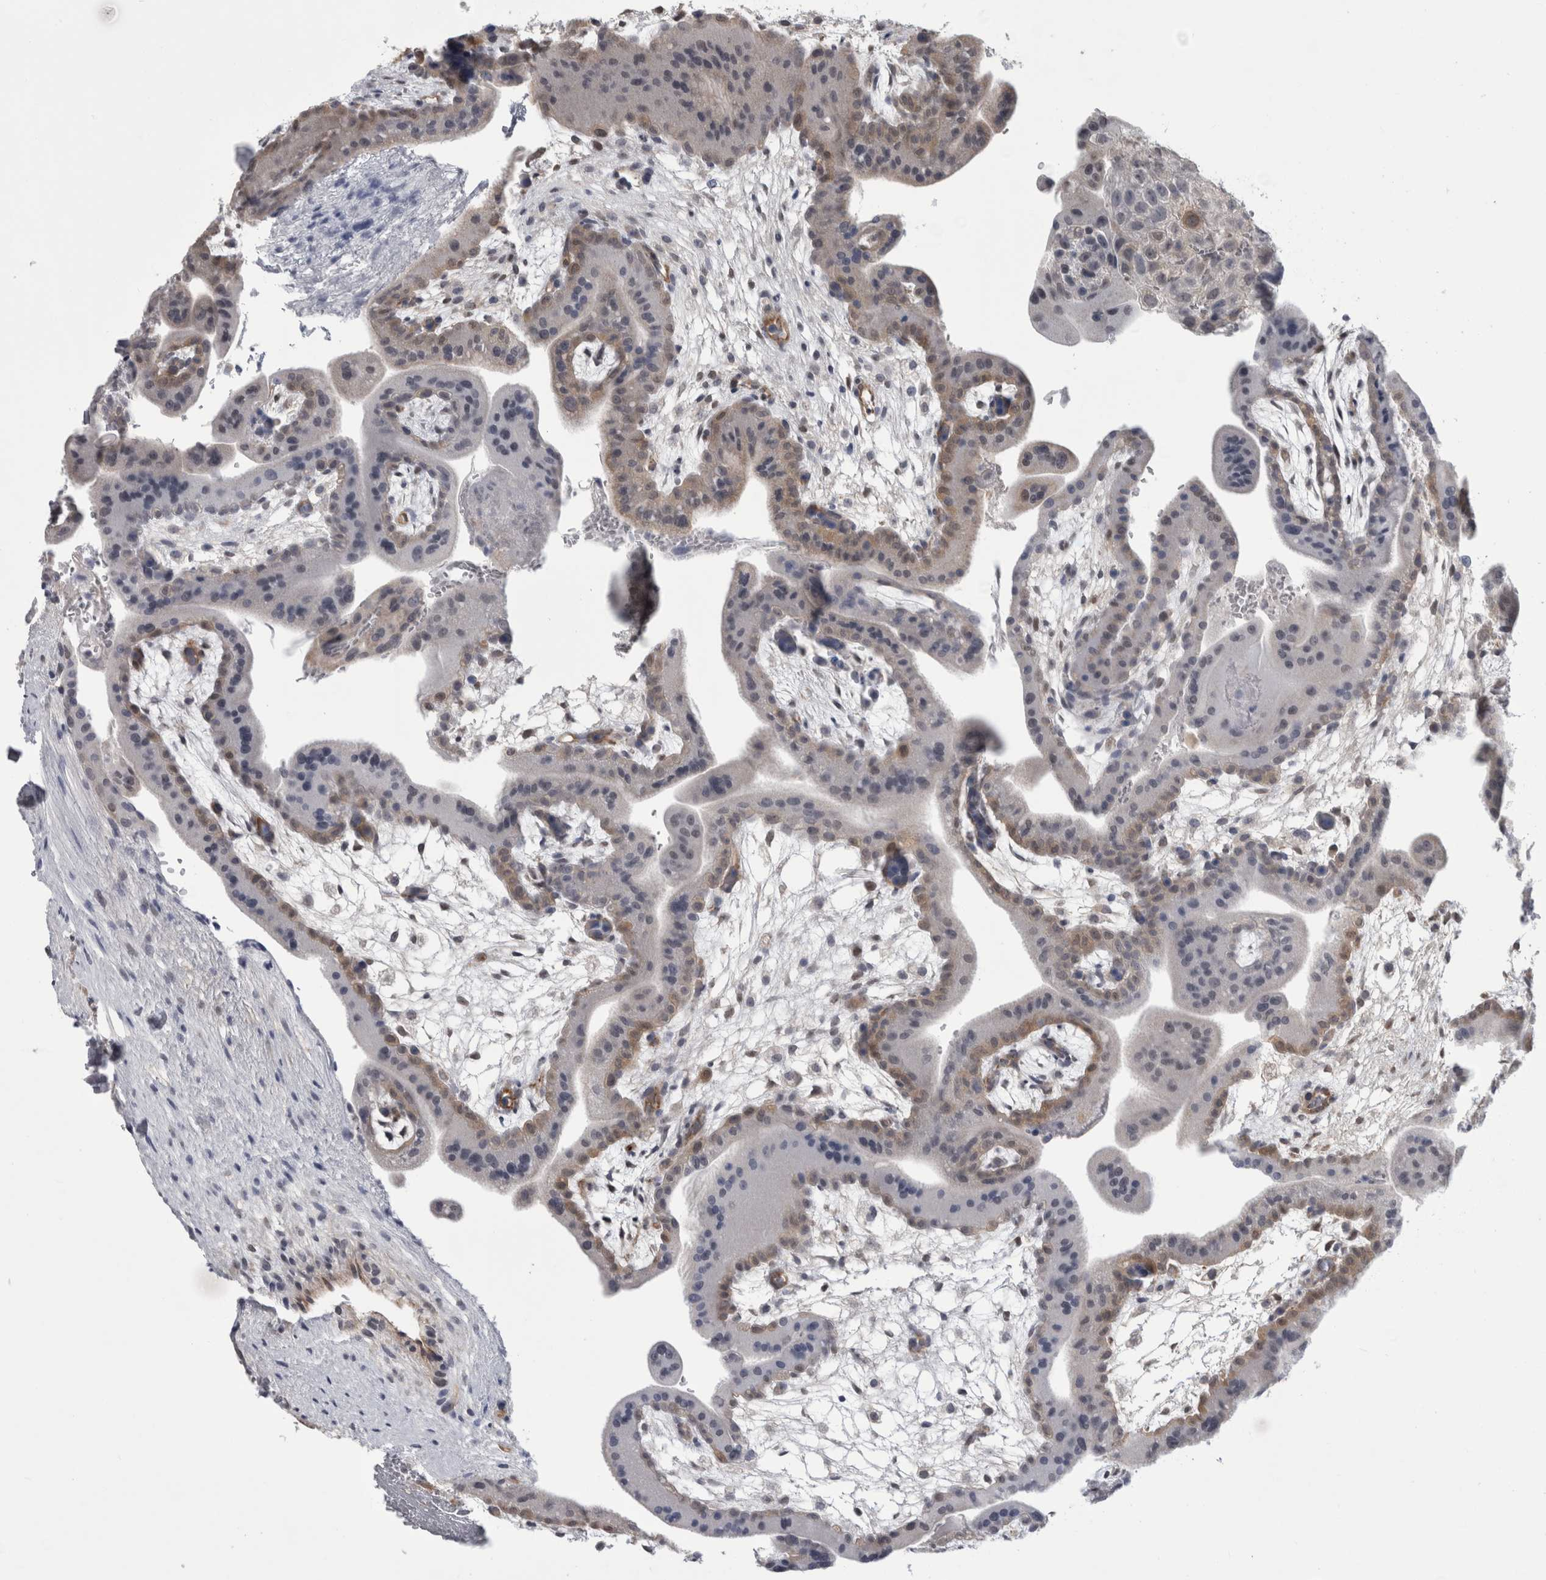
{"staining": {"intensity": "moderate", "quantity": "25%-75%", "location": "cytoplasmic/membranous,nuclear"}, "tissue": "placenta", "cell_type": "Decidual cells", "image_type": "normal", "snomed": [{"axis": "morphology", "description": "Normal tissue, NOS"}, {"axis": "topography", "description": "Placenta"}], "caption": "Immunohistochemistry of unremarkable placenta shows medium levels of moderate cytoplasmic/membranous,nuclear expression in about 25%-75% of decidual cells. (IHC, brightfield microscopy, high magnification).", "gene": "ACOT7", "patient": {"sex": "female", "age": 35}}